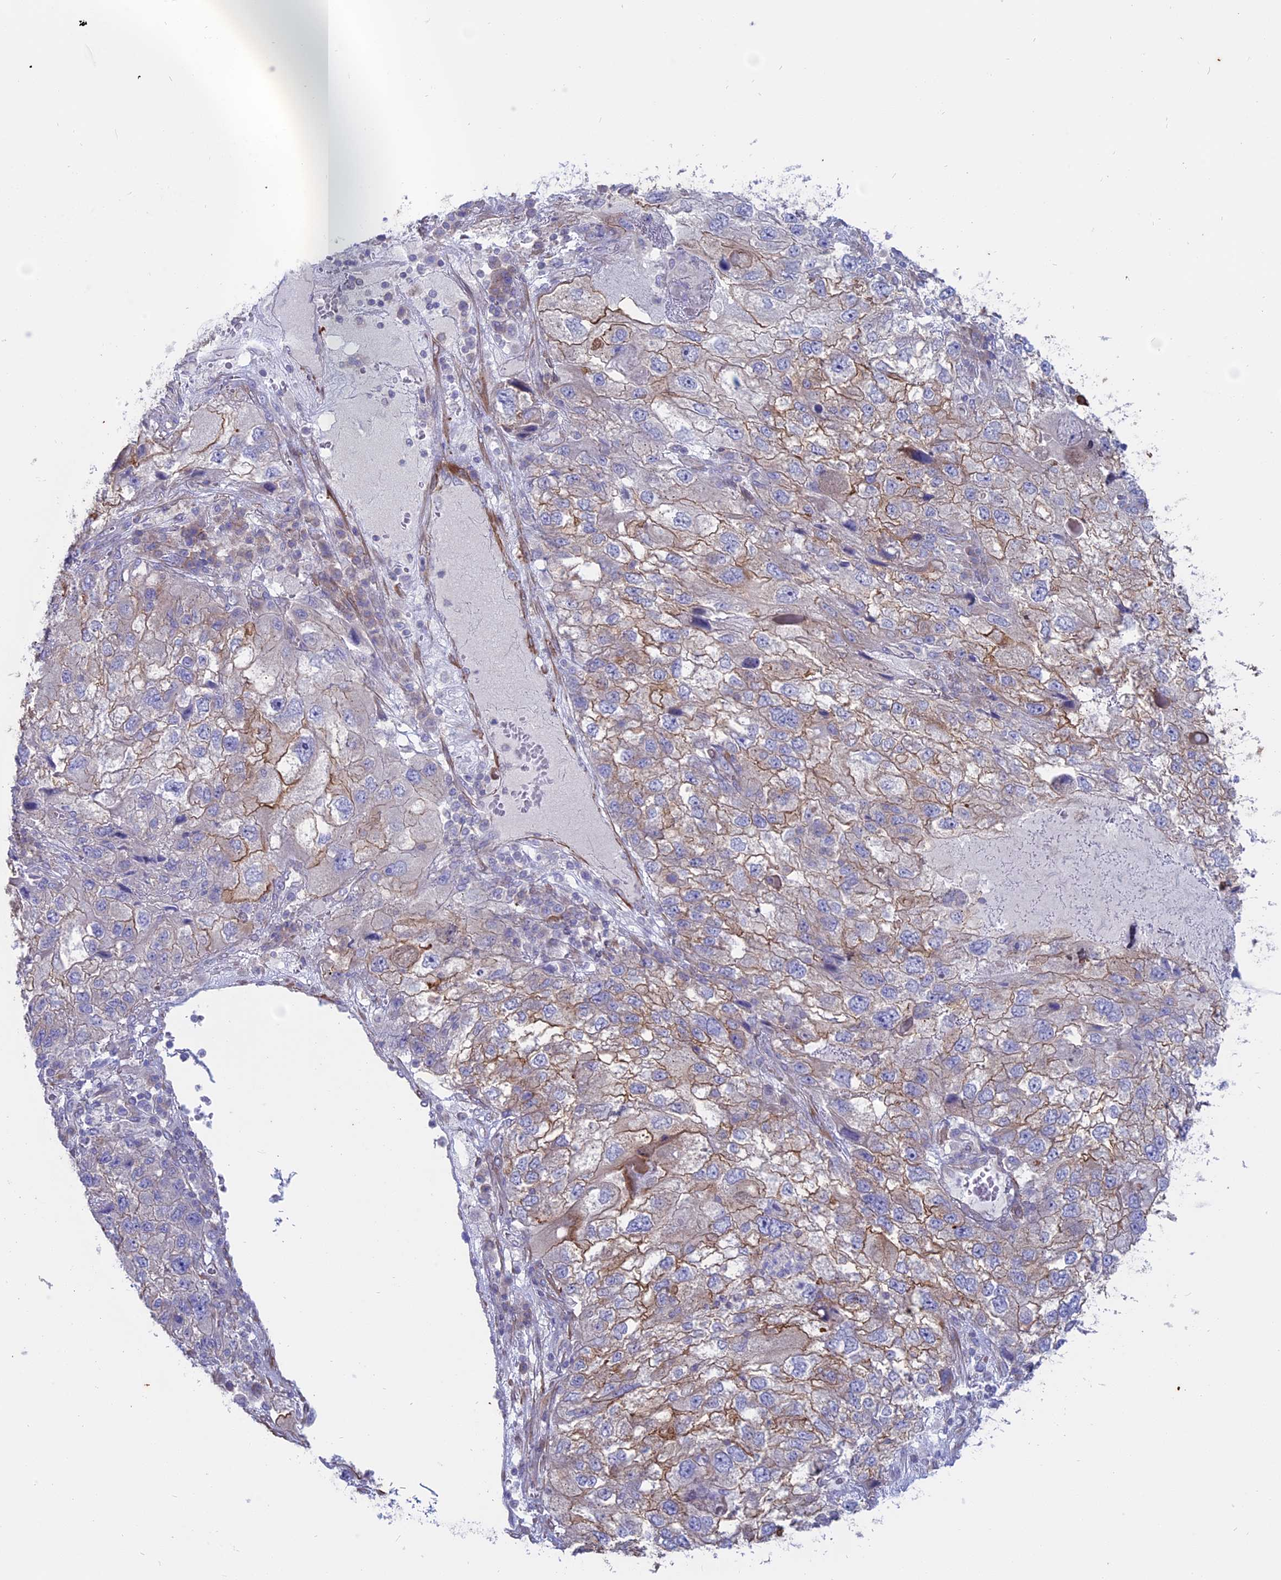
{"staining": {"intensity": "moderate", "quantity": ">75%", "location": "cytoplasmic/membranous"}, "tissue": "endometrial cancer", "cell_type": "Tumor cells", "image_type": "cancer", "snomed": [{"axis": "morphology", "description": "Adenocarcinoma, NOS"}, {"axis": "topography", "description": "Endometrium"}], "caption": "Moderate cytoplasmic/membranous staining is seen in about >75% of tumor cells in endometrial cancer (adenocarcinoma).", "gene": "MYO5B", "patient": {"sex": "female", "age": 49}}